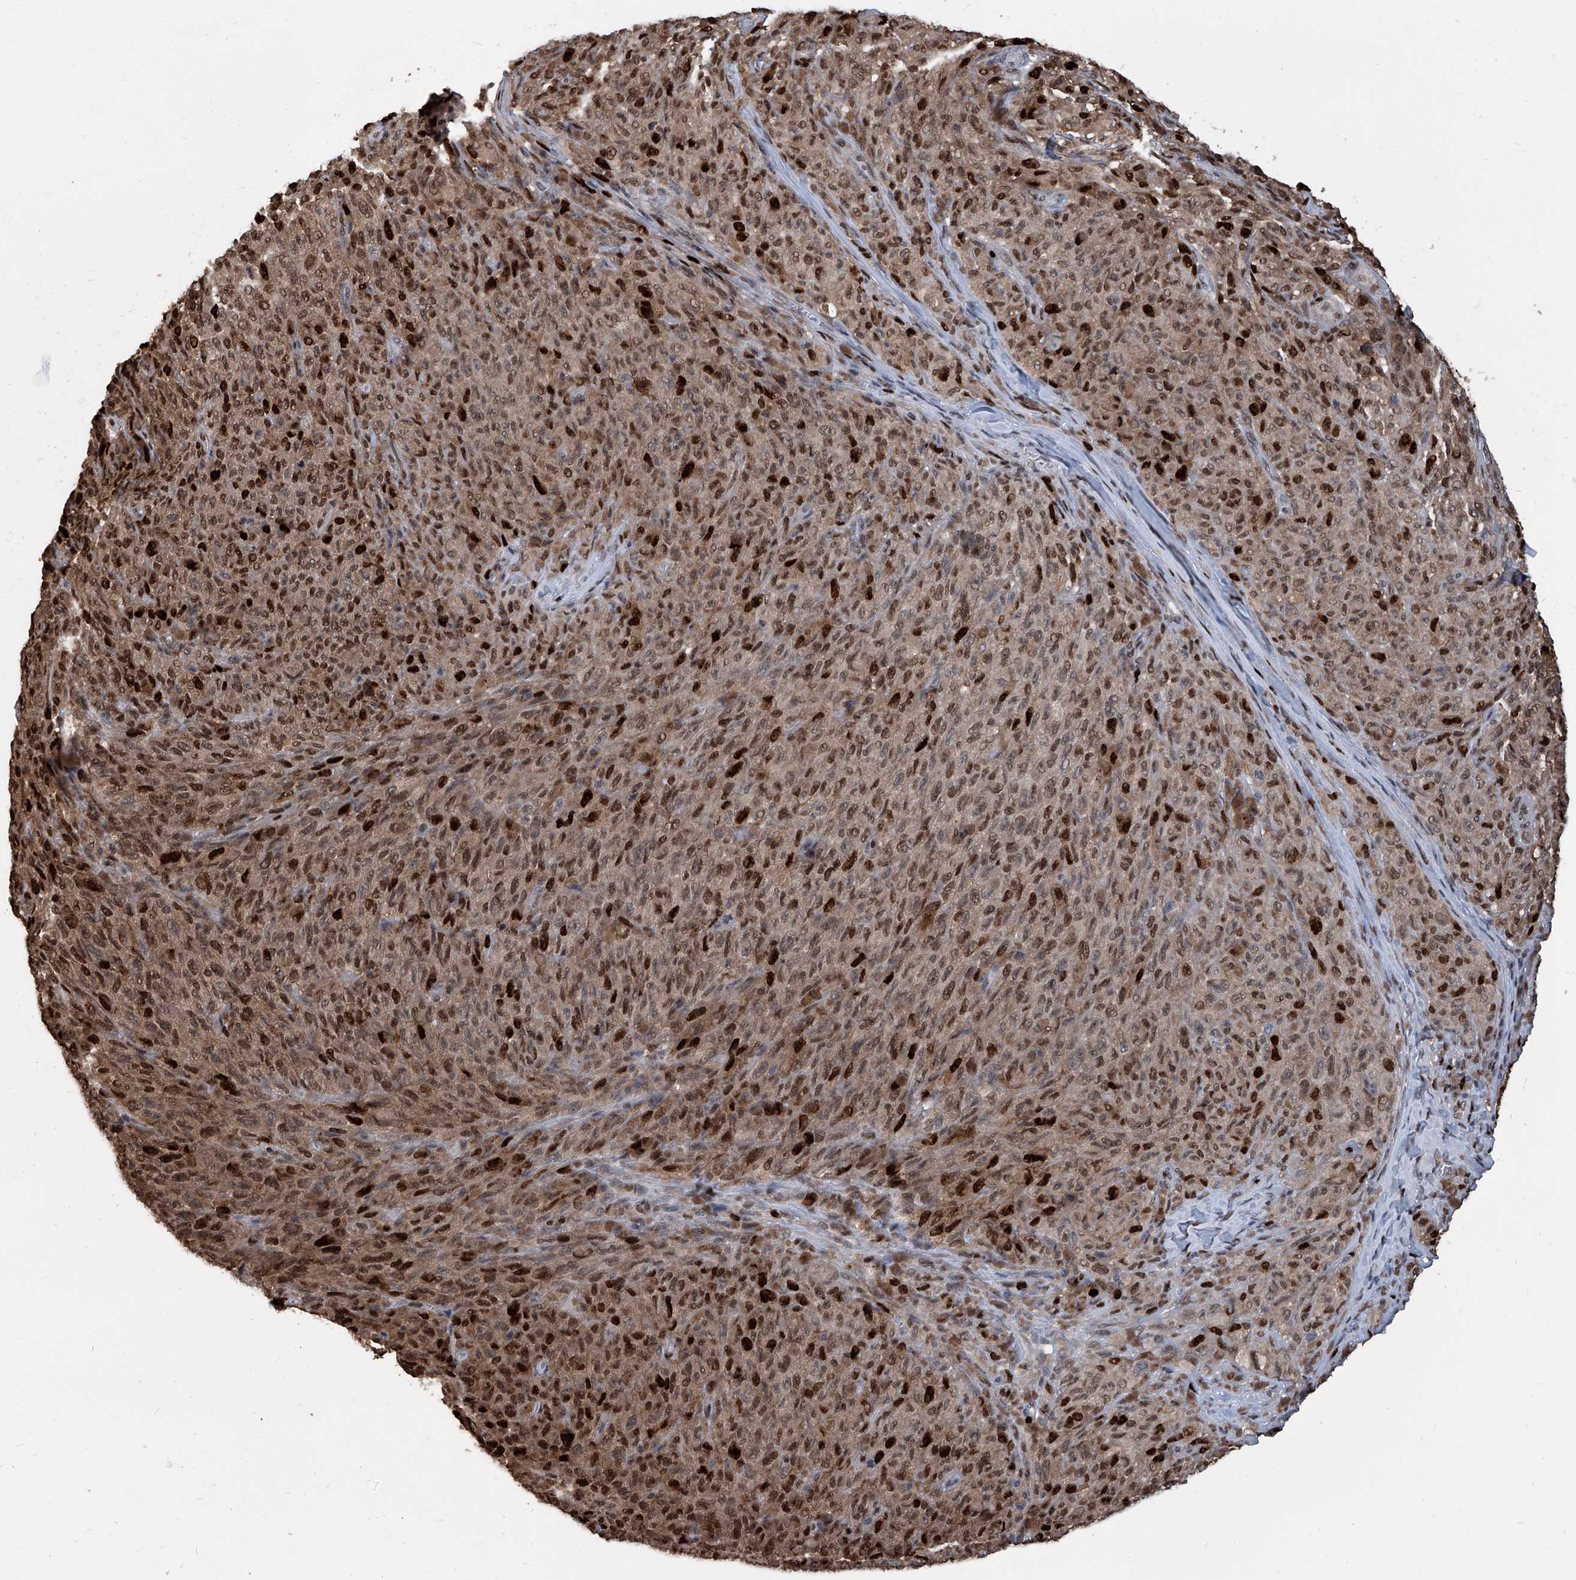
{"staining": {"intensity": "strong", "quantity": ">75%", "location": "cytoplasmic/membranous,nuclear"}, "tissue": "melanoma", "cell_type": "Tumor cells", "image_type": "cancer", "snomed": [{"axis": "morphology", "description": "Malignant melanoma, NOS"}, {"axis": "topography", "description": "Skin"}], "caption": "An immunohistochemistry photomicrograph of tumor tissue is shown. Protein staining in brown shows strong cytoplasmic/membranous and nuclear positivity in malignant melanoma within tumor cells. Using DAB (brown) and hematoxylin (blue) stains, captured at high magnification using brightfield microscopy.", "gene": "PCNA", "patient": {"sex": "female", "age": 82}}